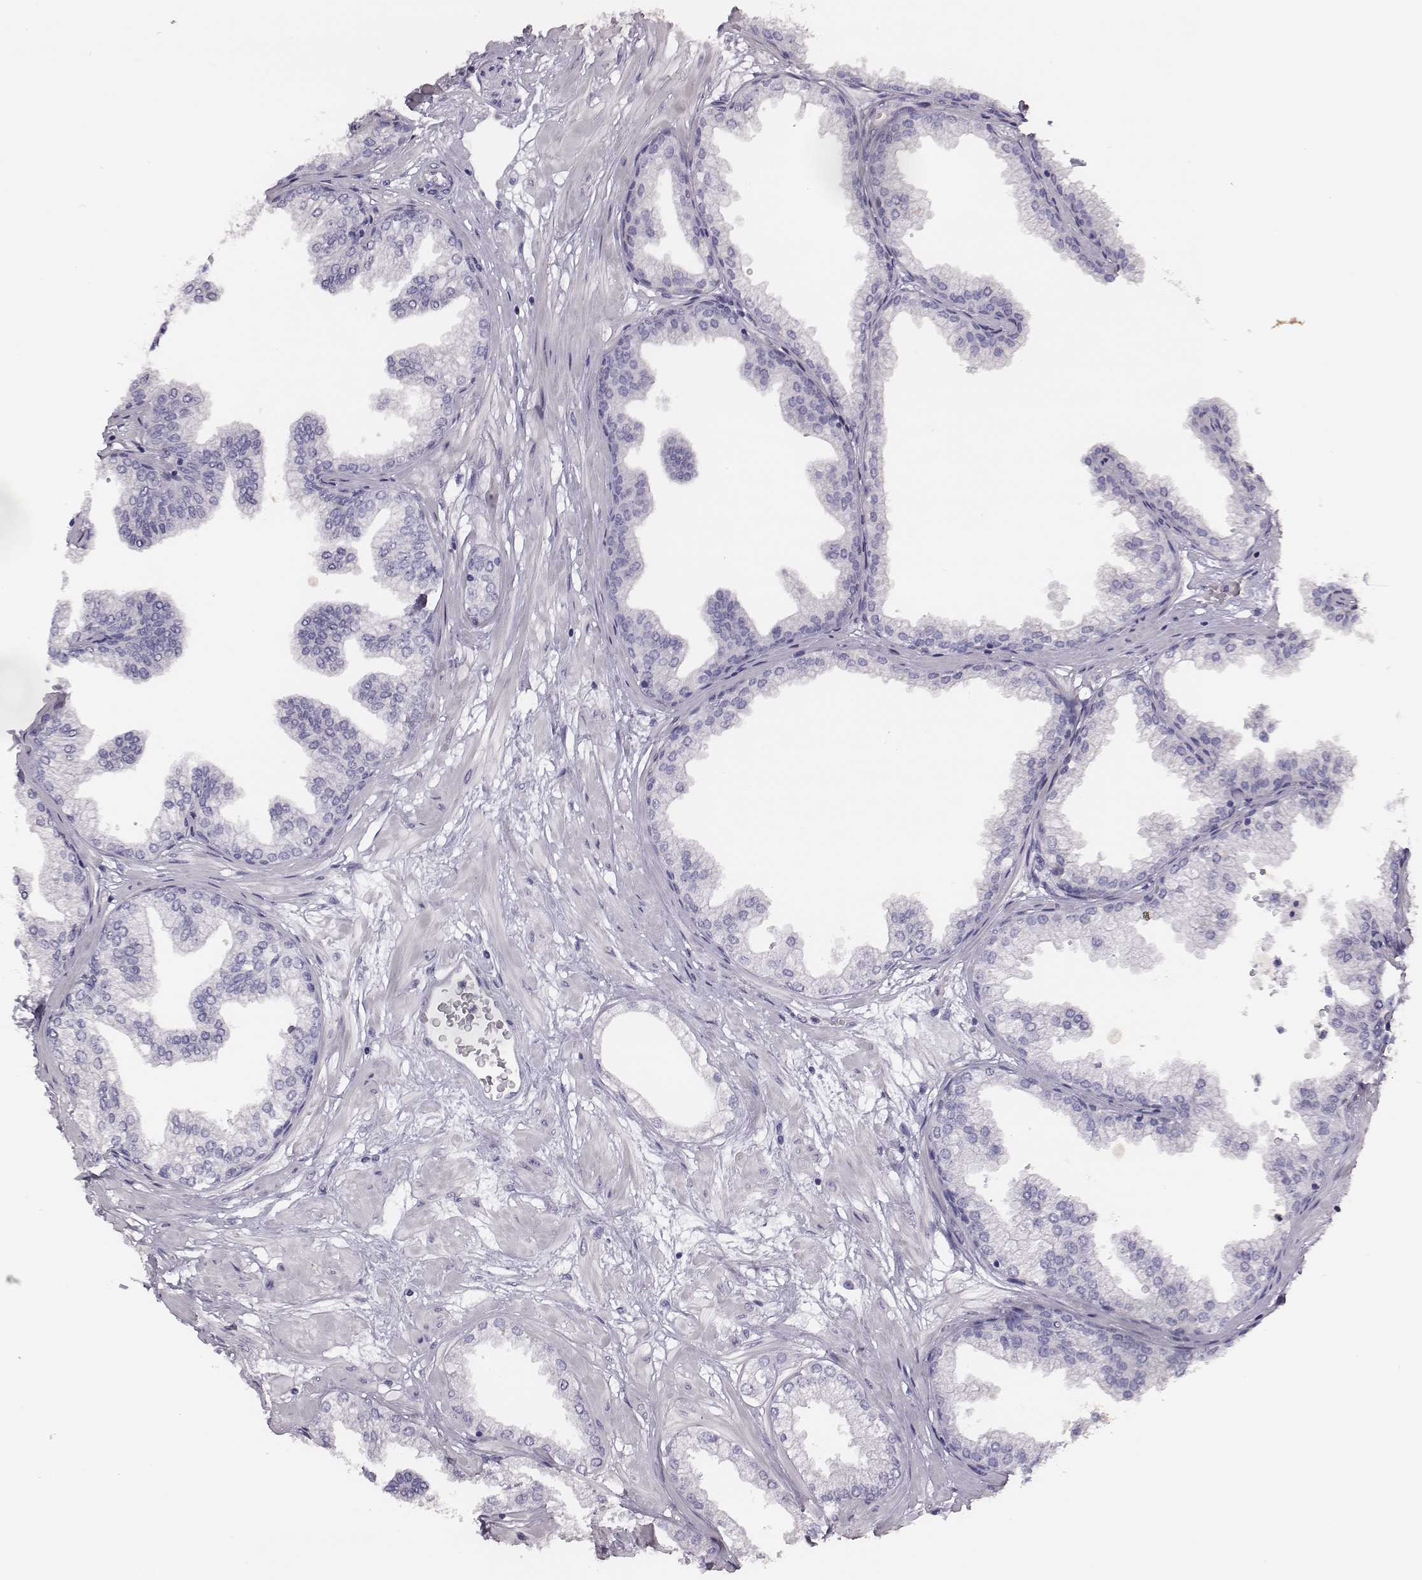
{"staining": {"intensity": "negative", "quantity": "none", "location": "none"}, "tissue": "prostate", "cell_type": "Glandular cells", "image_type": "normal", "snomed": [{"axis": "morphology", "description": "Normal tissue, NOS"}, {"axis": "topography", "description": "Prostate"}], "caption": "Immunohistochemistry photomicrograph of benign human prostate stained for a protein (brown), which shows no staining in glandular cells. The staining was performed using DAB to visualize the protein expression in brown, while the nuclei were stained in blue with hematoxylin (Magnification: 20x).", "gene": "ENSG00000290147", "patient": {"sex": "male", "age": 37}}